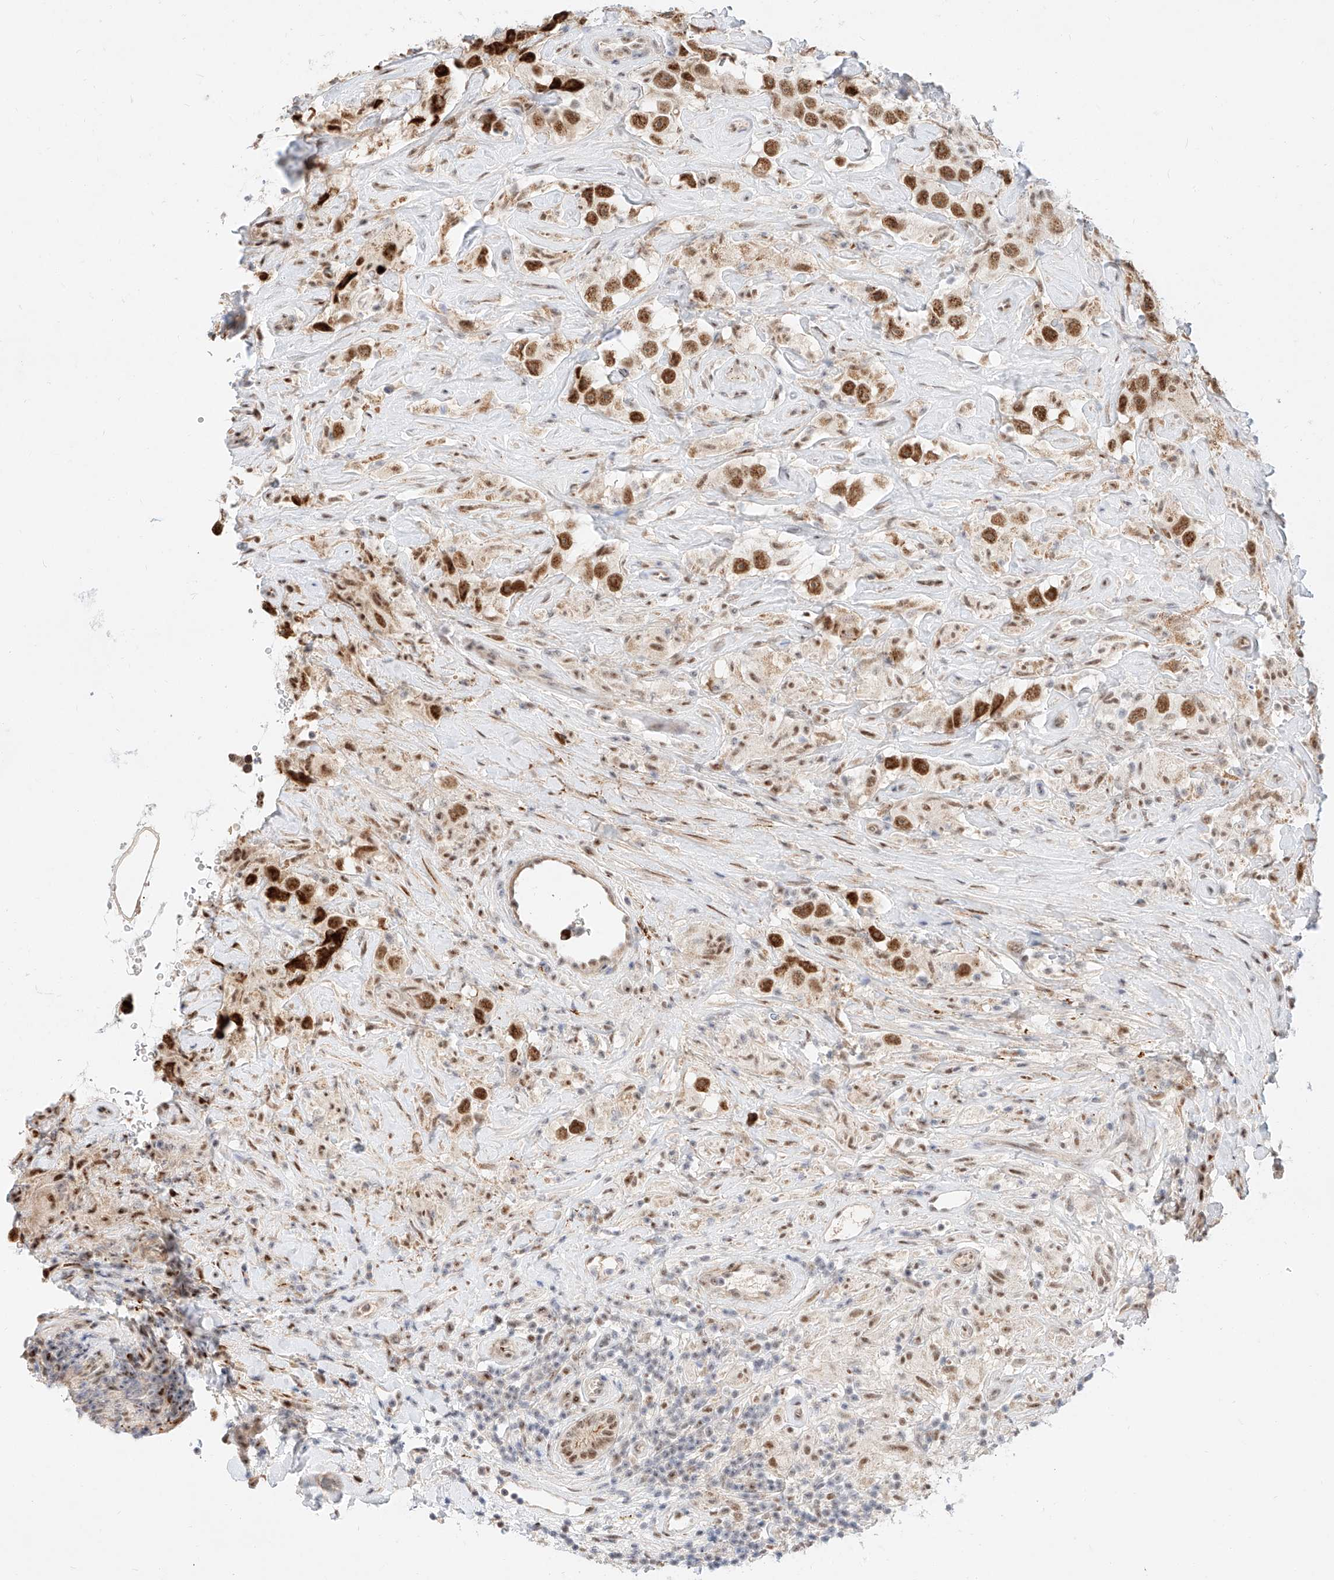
{"staining": {"intensity": "strong", "quantity": ">75%", "location": "nuclear"}, "tissue": "testis cancer", "cell_type": "Tumor cells", "image_type": "cancer", "snomed": [{"axis": "morphology", "description": "Seminoma, NOS"}, {"axis": "topography", "description": "Testis"}], "caption": "Brown immunohistochemical staining in human testis seminoma displays strong nuclear staining in about >75% of tumor cells. Nuclei are stained in blue.", "gene": "CBX8", "patient": {"sex": "male", "age": 49}}